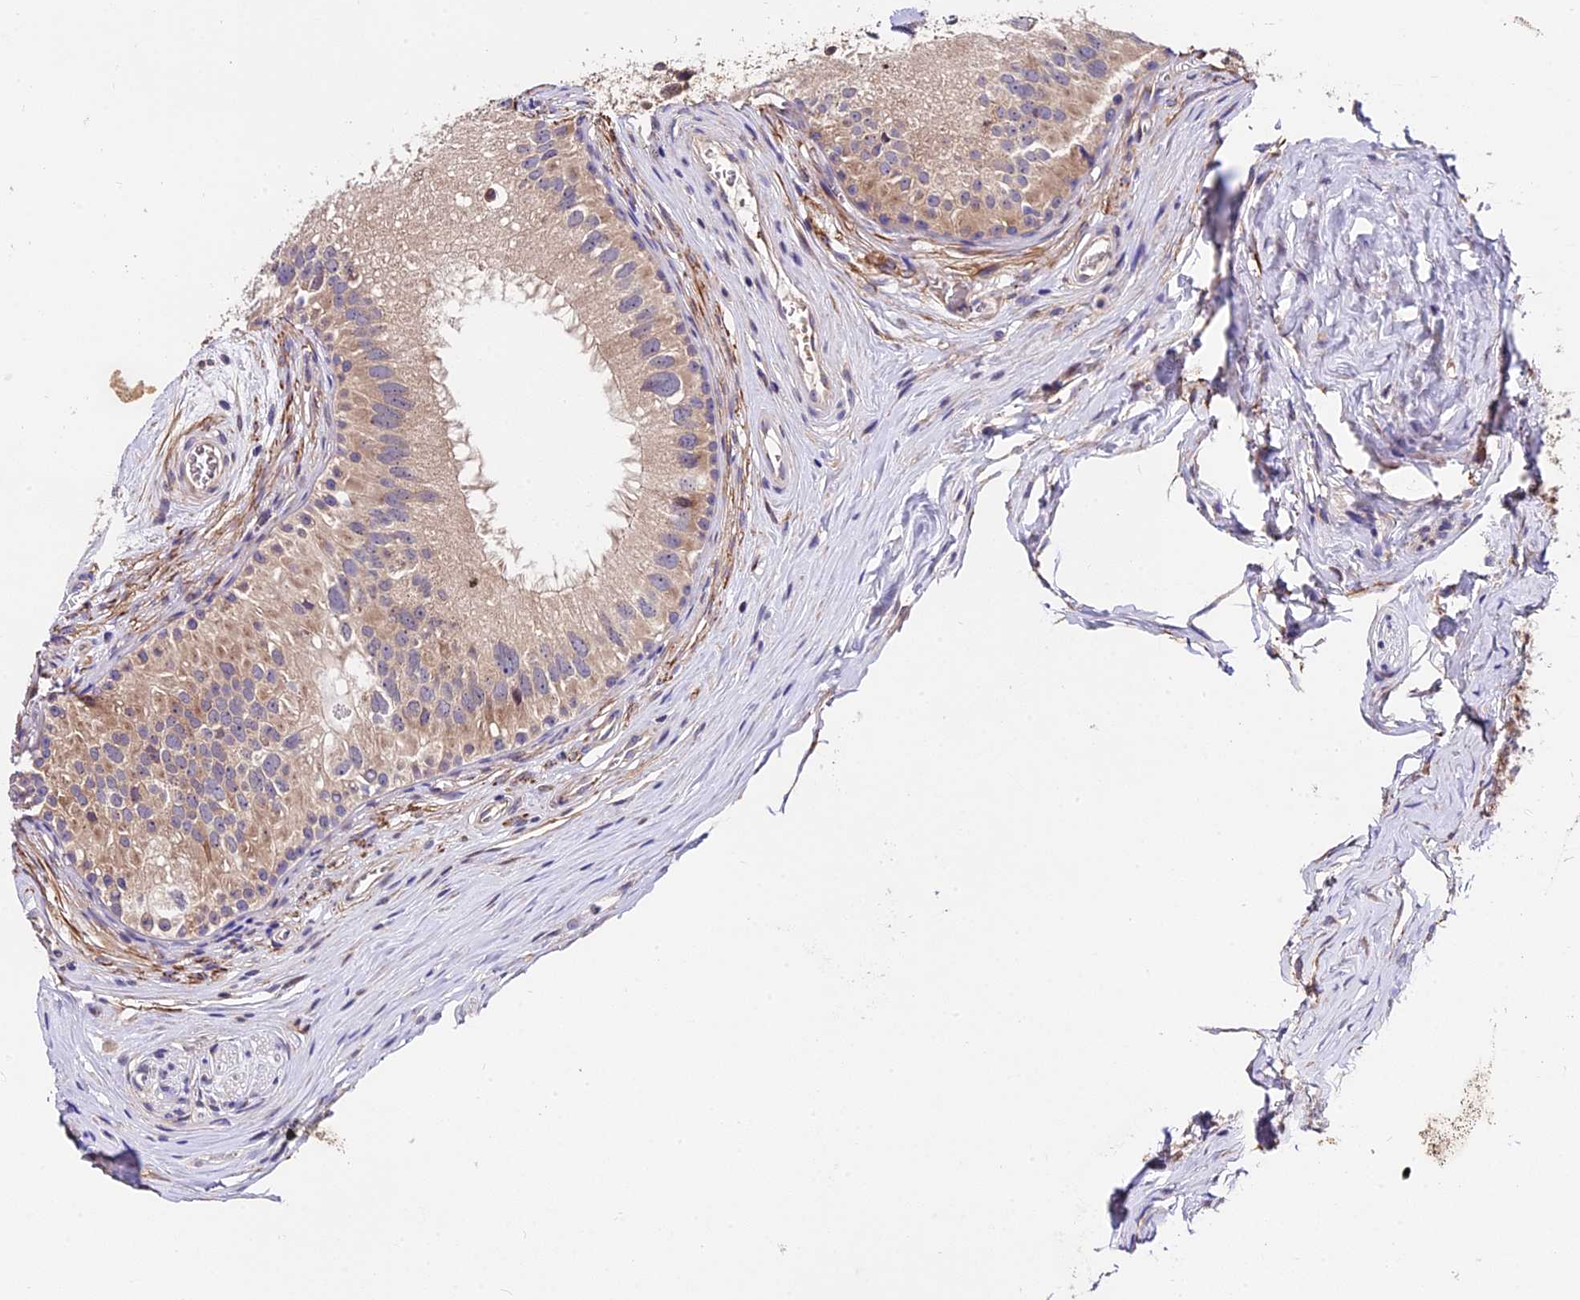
{"staining": {"intensity": "weak", "quantity": "25%-75%", "location": "cytoplasmic/membranous"}, "tissue": "epididymis", "cell_type": "Glandular cells", "image_type": "normal", "snomed": [{"axis": "morphology", "description": "Normal tissue, NOS"}, {"axis": "topography", "description": "Epididymis"}], "caption": "Protein positivity by immunohistochemistry (IHC) exhibits weak cytoplasmic/membranous staining in approximately 25%-75% of glandular cells in normal epididymis.", "gene": "TRMT1", "patient": {"sex": "male", "age": 33}}